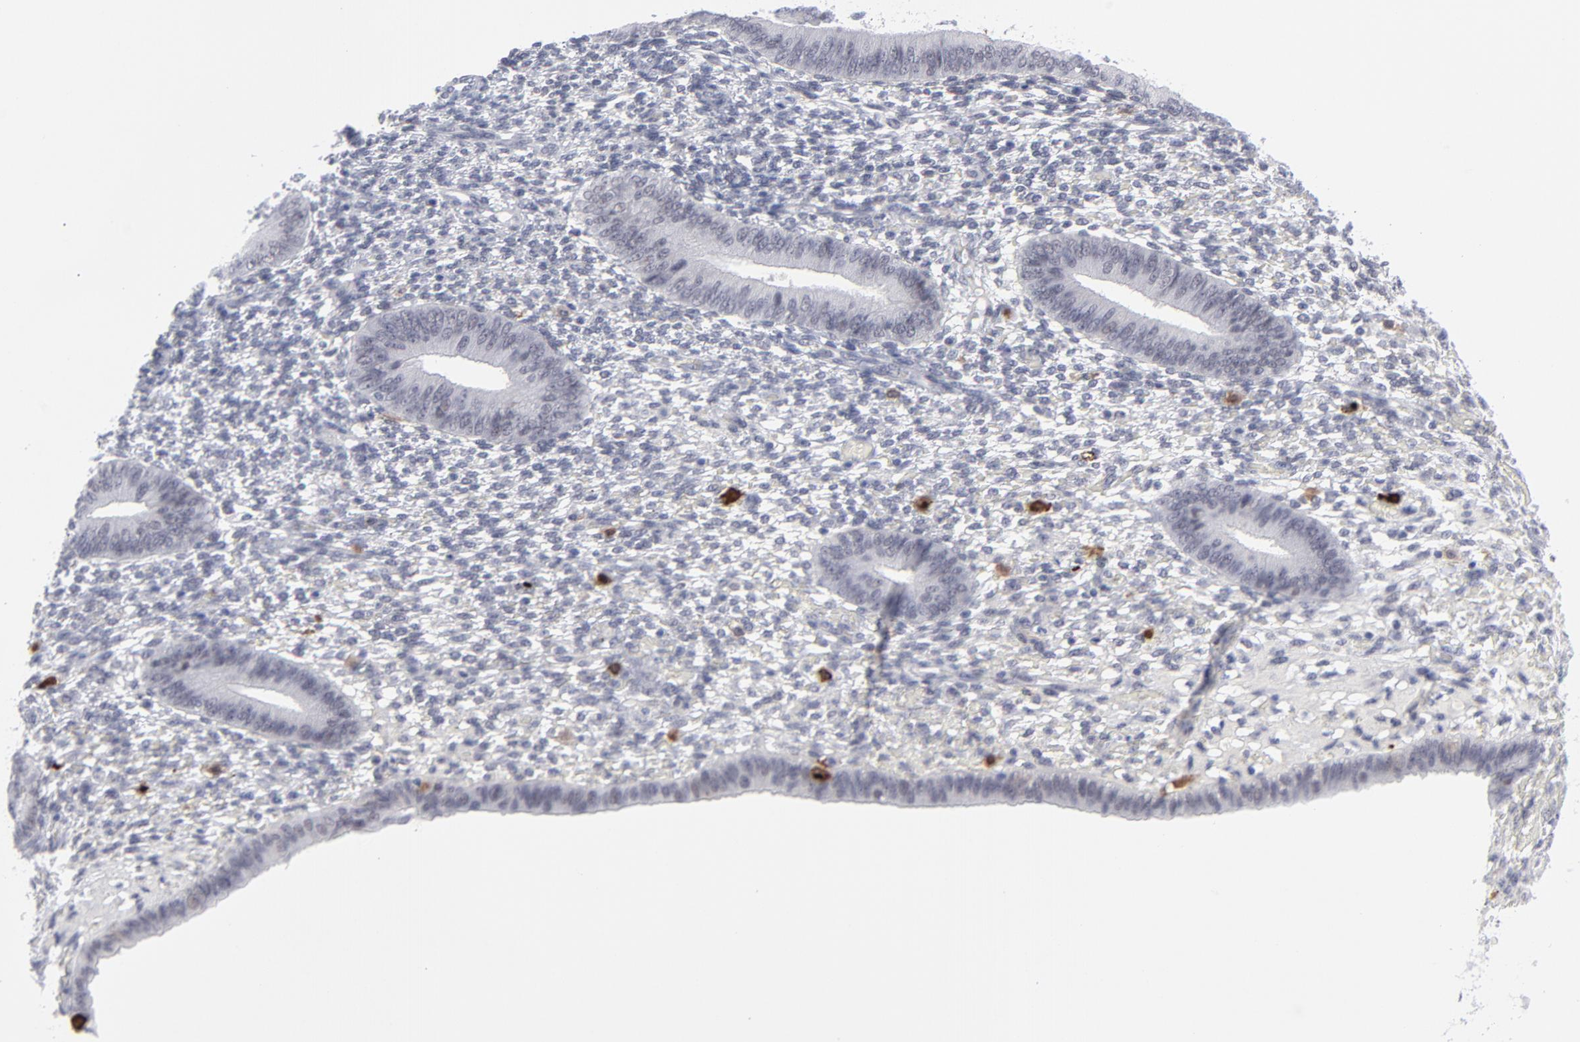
{"staining": {"intensity": "strong", "quantity": "<25%", "location": "cytoplasmic/membranous"}, "tissue": "endometrium", "cell_type": "Cells in endometrial stroma", "image_type": "normal", "snomed": [{"axis": "morphology", "description": "Normal tissue, NOS"}, {"axis": "topography", "description": "Endometrium"}], "caption": "DAB immunohistochemical staining of benign endometrium exhibits strong cytoplasmic/membranous protein staining in approximately <25% of cells in endometrial stroma.", "gene": "CCR2", "patient": {"sex": "female", "age": 42}}